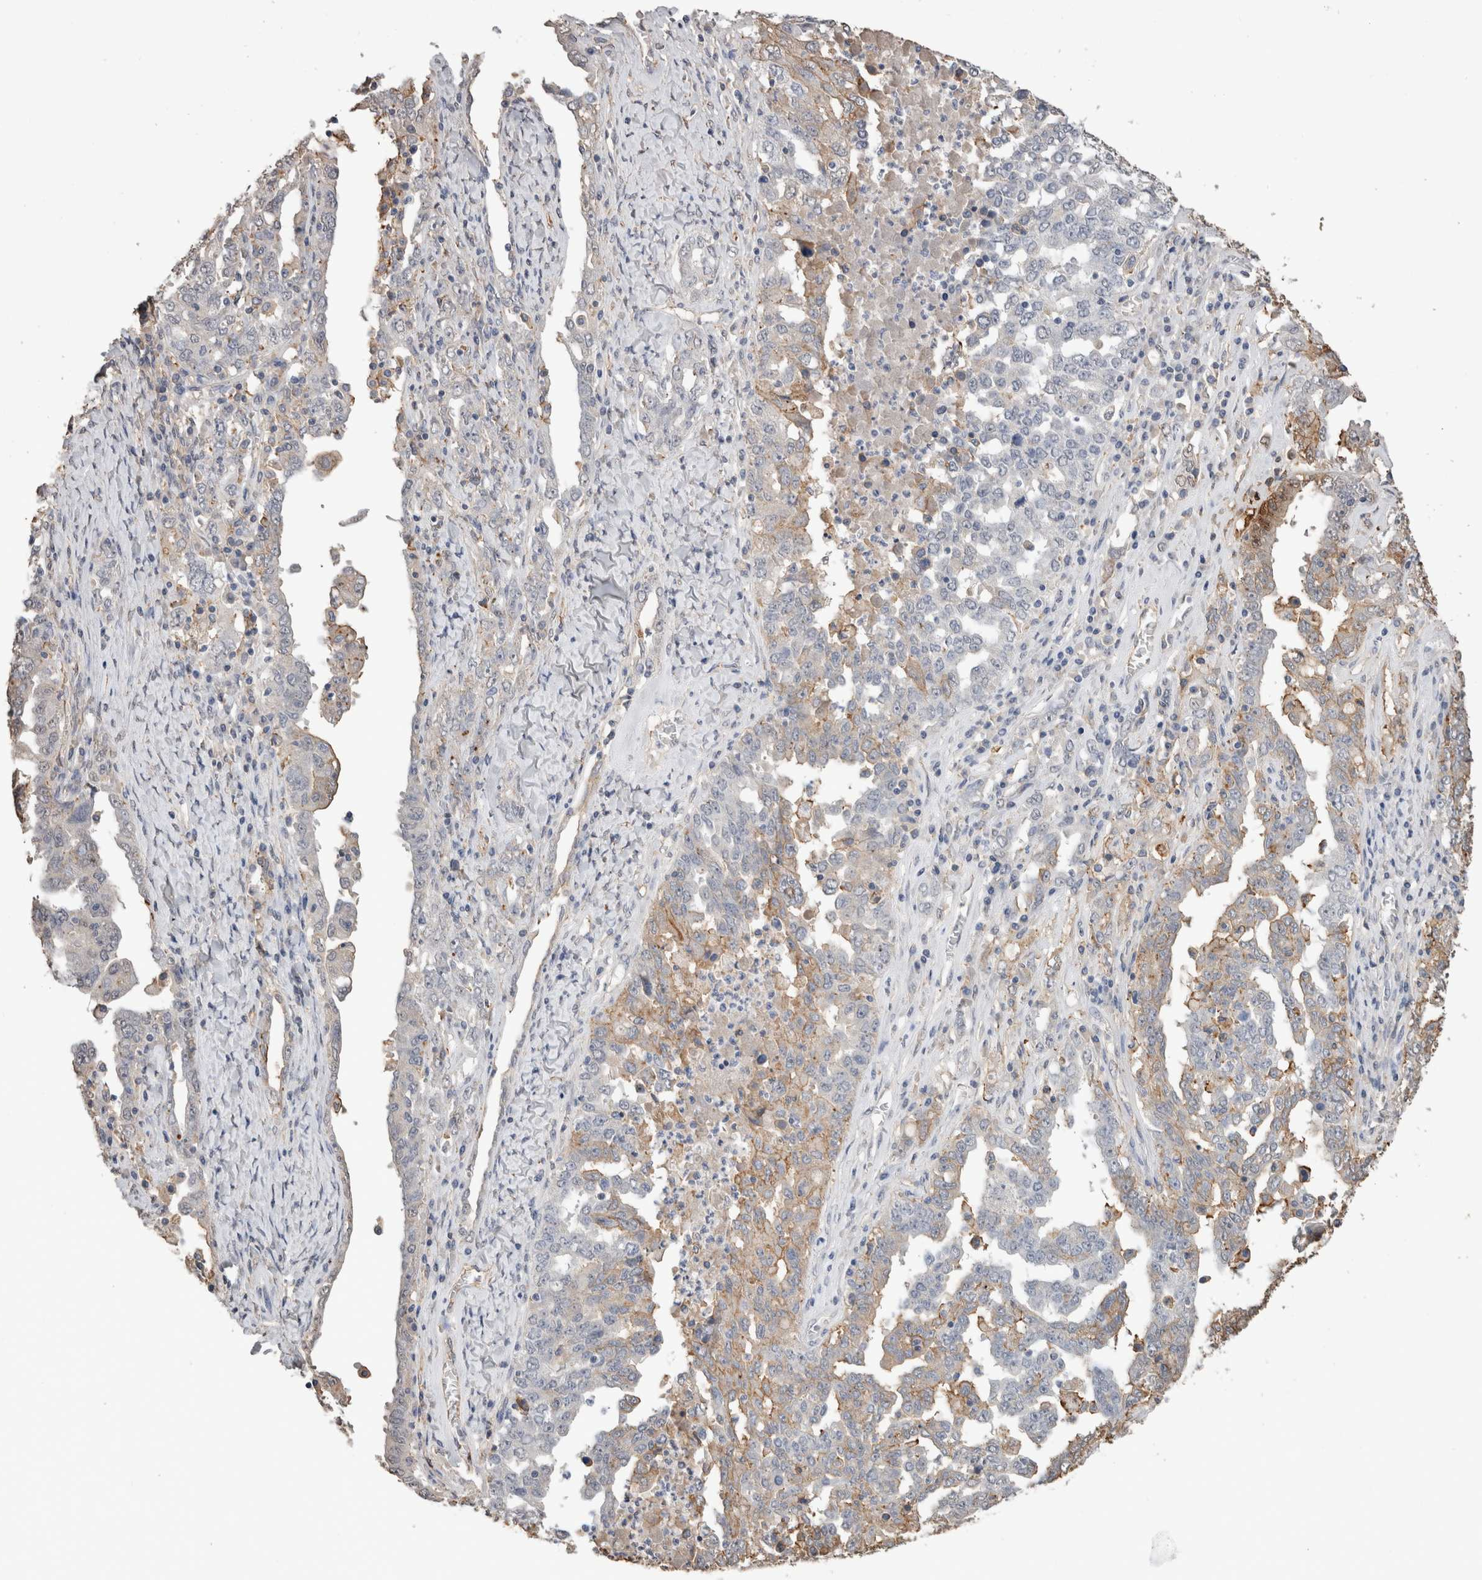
{"staining": {"intensity": "weak", "quantity": "25%-75%", "location": "cytoplasmic/membranous"}, "tissue": "ovarian cancer", "cell_type": "Tumor cells", "image_type": "cancer", "snomed": [{"axis": "morphology", "description": "Carcinoma, endometroid"}, {"axis": "topography", "description": "Ovary"}], "caption": "A photomicrograph showing weak cytoplasmic/membranous expression in about 25%-75% of tumor cells in ovarian cancer (endometroid carcinoma), as visualized by brown immunohistochemical staining.", "gene": "S100A10", "patient": {"sex": "female", "age": 62}}